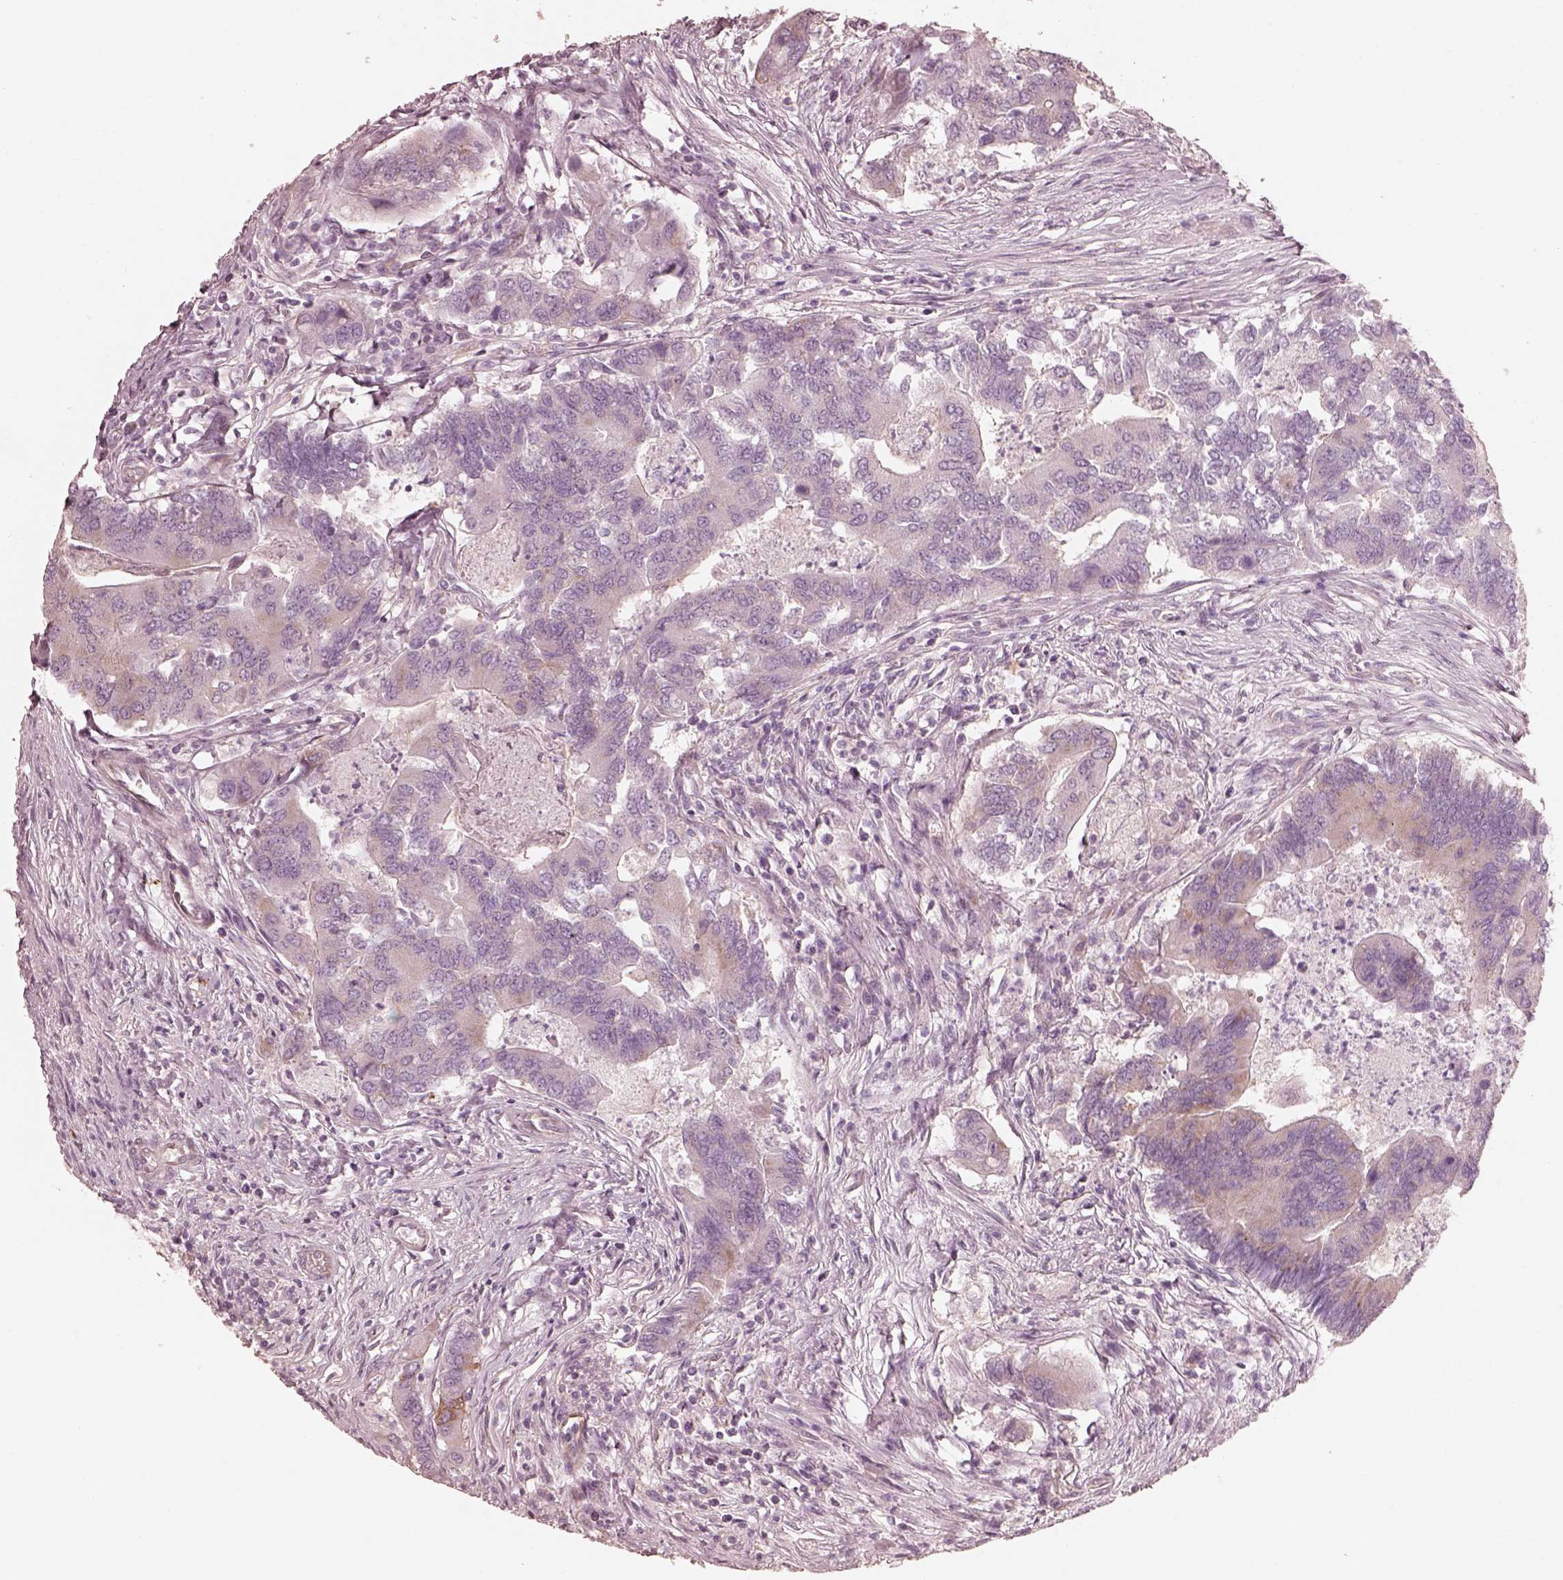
{"staining": {"intensity": "weak", "quantity": "<25%", "location": "cytoplasmic/membranous"}, "tissue": "colorectal cancer", "cell_type": "Tumor cells", "image_type": "cancer", "snomed": [{"axis": "morphology", "description": "Adenocarcinoma, NOS"}, {"axis": "topography", "description": "Colon"}], "caption": "Tumor cells are negative for protein expression in human adenocarcinoma (colorectal).", "gene": "RAB3C", "patient": {"sex": "female", "age": 67}}